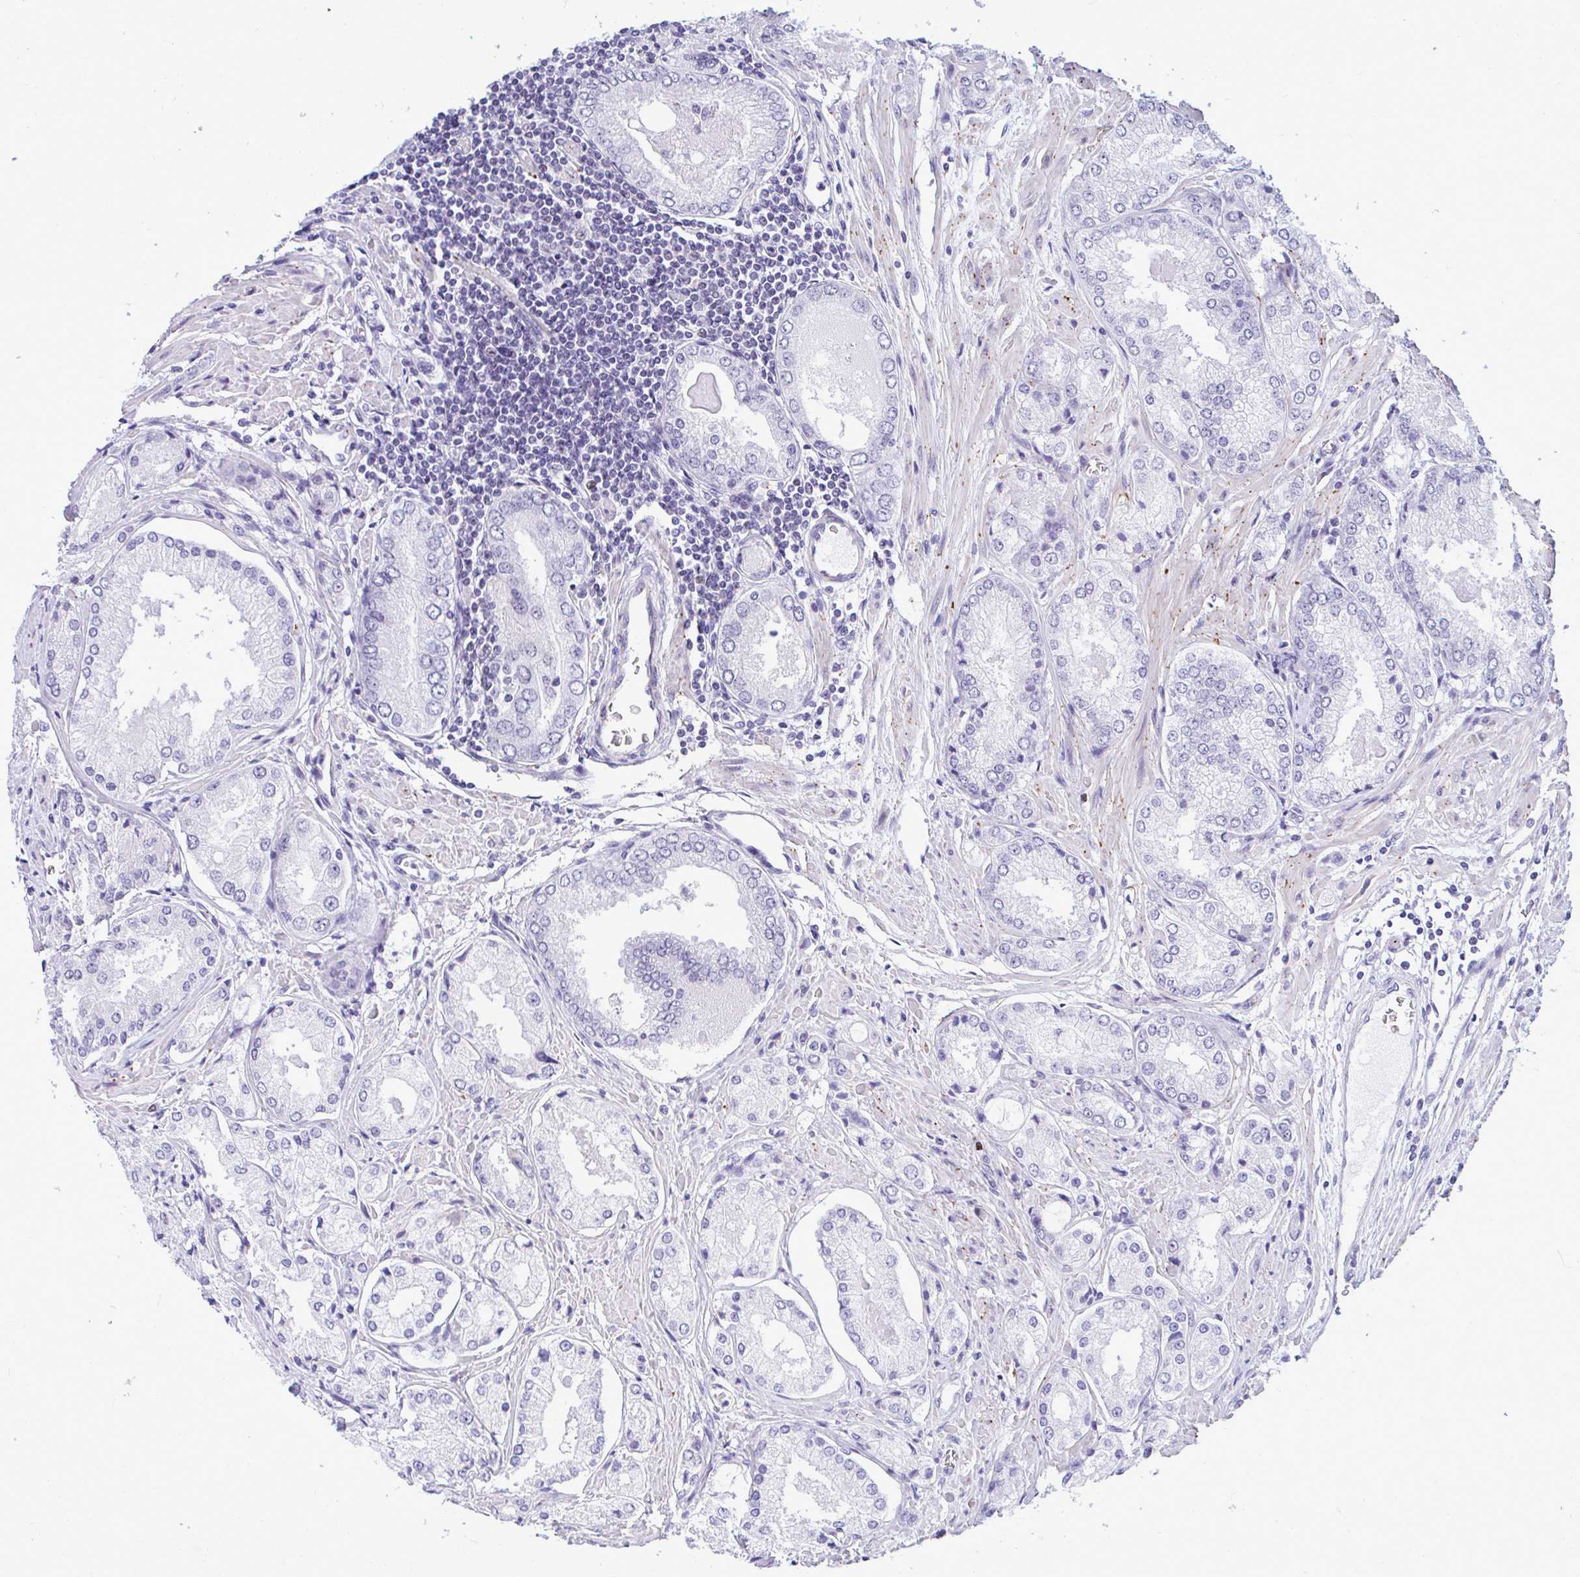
{"staining": {"intensity": "negative", "quantity": "none", "location": "none"}, "tissue": "prostate cancer", "cell_type": "Tumor cells", "image_type": "cancer", "snomed": [{"axis": "morphology", "description": "Adenocarcinoma, Low grade"}, {"axis": "topography", "description": "Prostate"}], "caption": "The image demonstrates no staining of tumor cells in prostate cancer. (Stains: DAB (3,3'-diaminobenzidine) immunohistochemistry with hematoxylin counter stain, Microscopy: brightfield microscopy at high magnification).", "gene": "SLC25A51", "patient": {"sex": "male", "age": 68}}